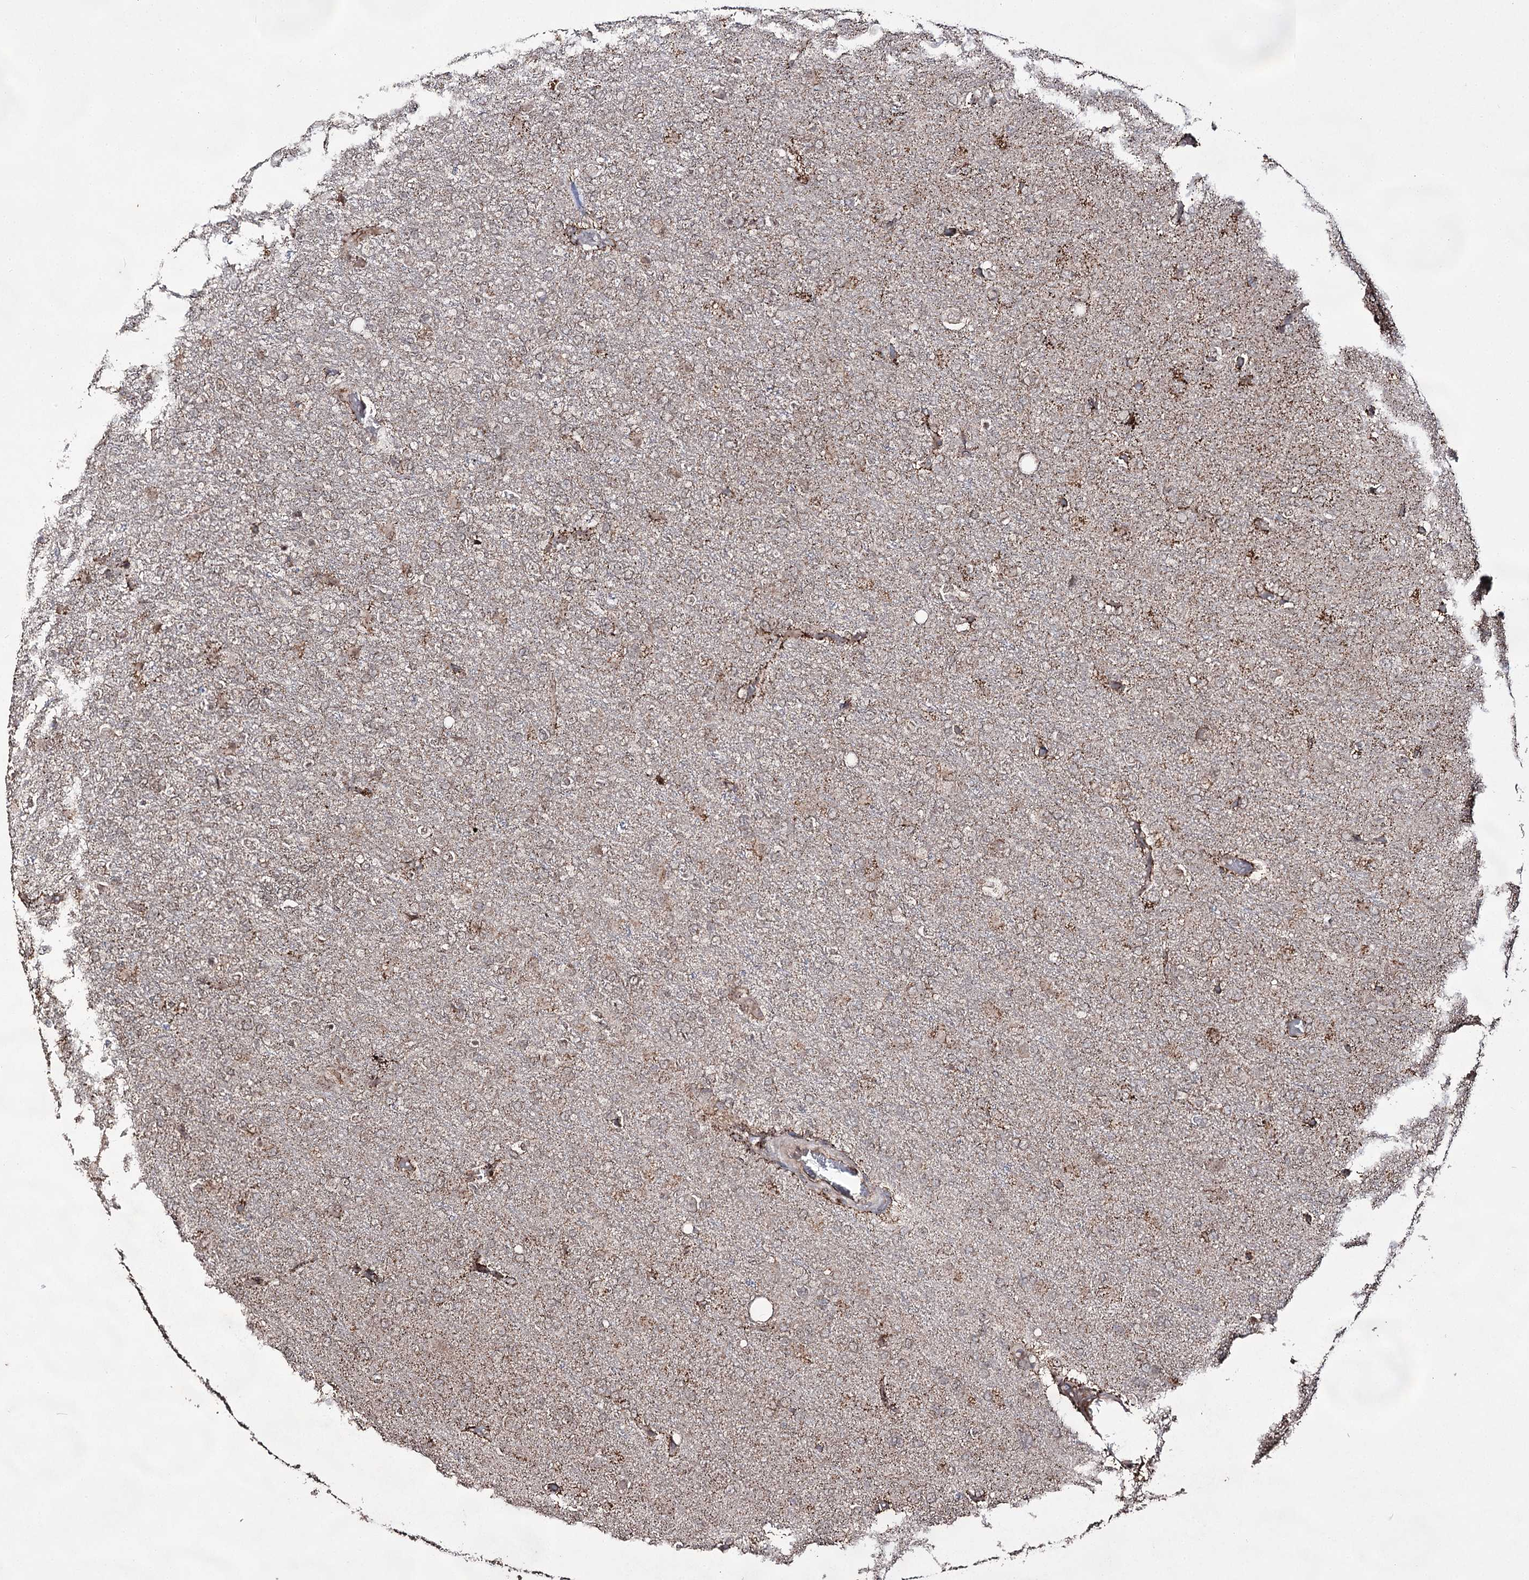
{"staining": {"intensity": "moderate", "quantity": "<25%", "location": "cytoplasmic/membranous"}, "tissue": "glioma", "cell_type": "Tumor cells", "image_type": "cancer", "snomed": [{"axis": "morphology", "description": "Glioma, malignant, High grade"}, {"axis": "topography", "description": "Brain"}], "caption": "The micrograph reveals immunohistochemical staining of malignant high-grade glioma. There is moderate cytoplasmic/membranous positivity is identified in about <25% of tumor cells.", "gene": "ACTR6", "patient": {"sex": "female", "age": 74}}